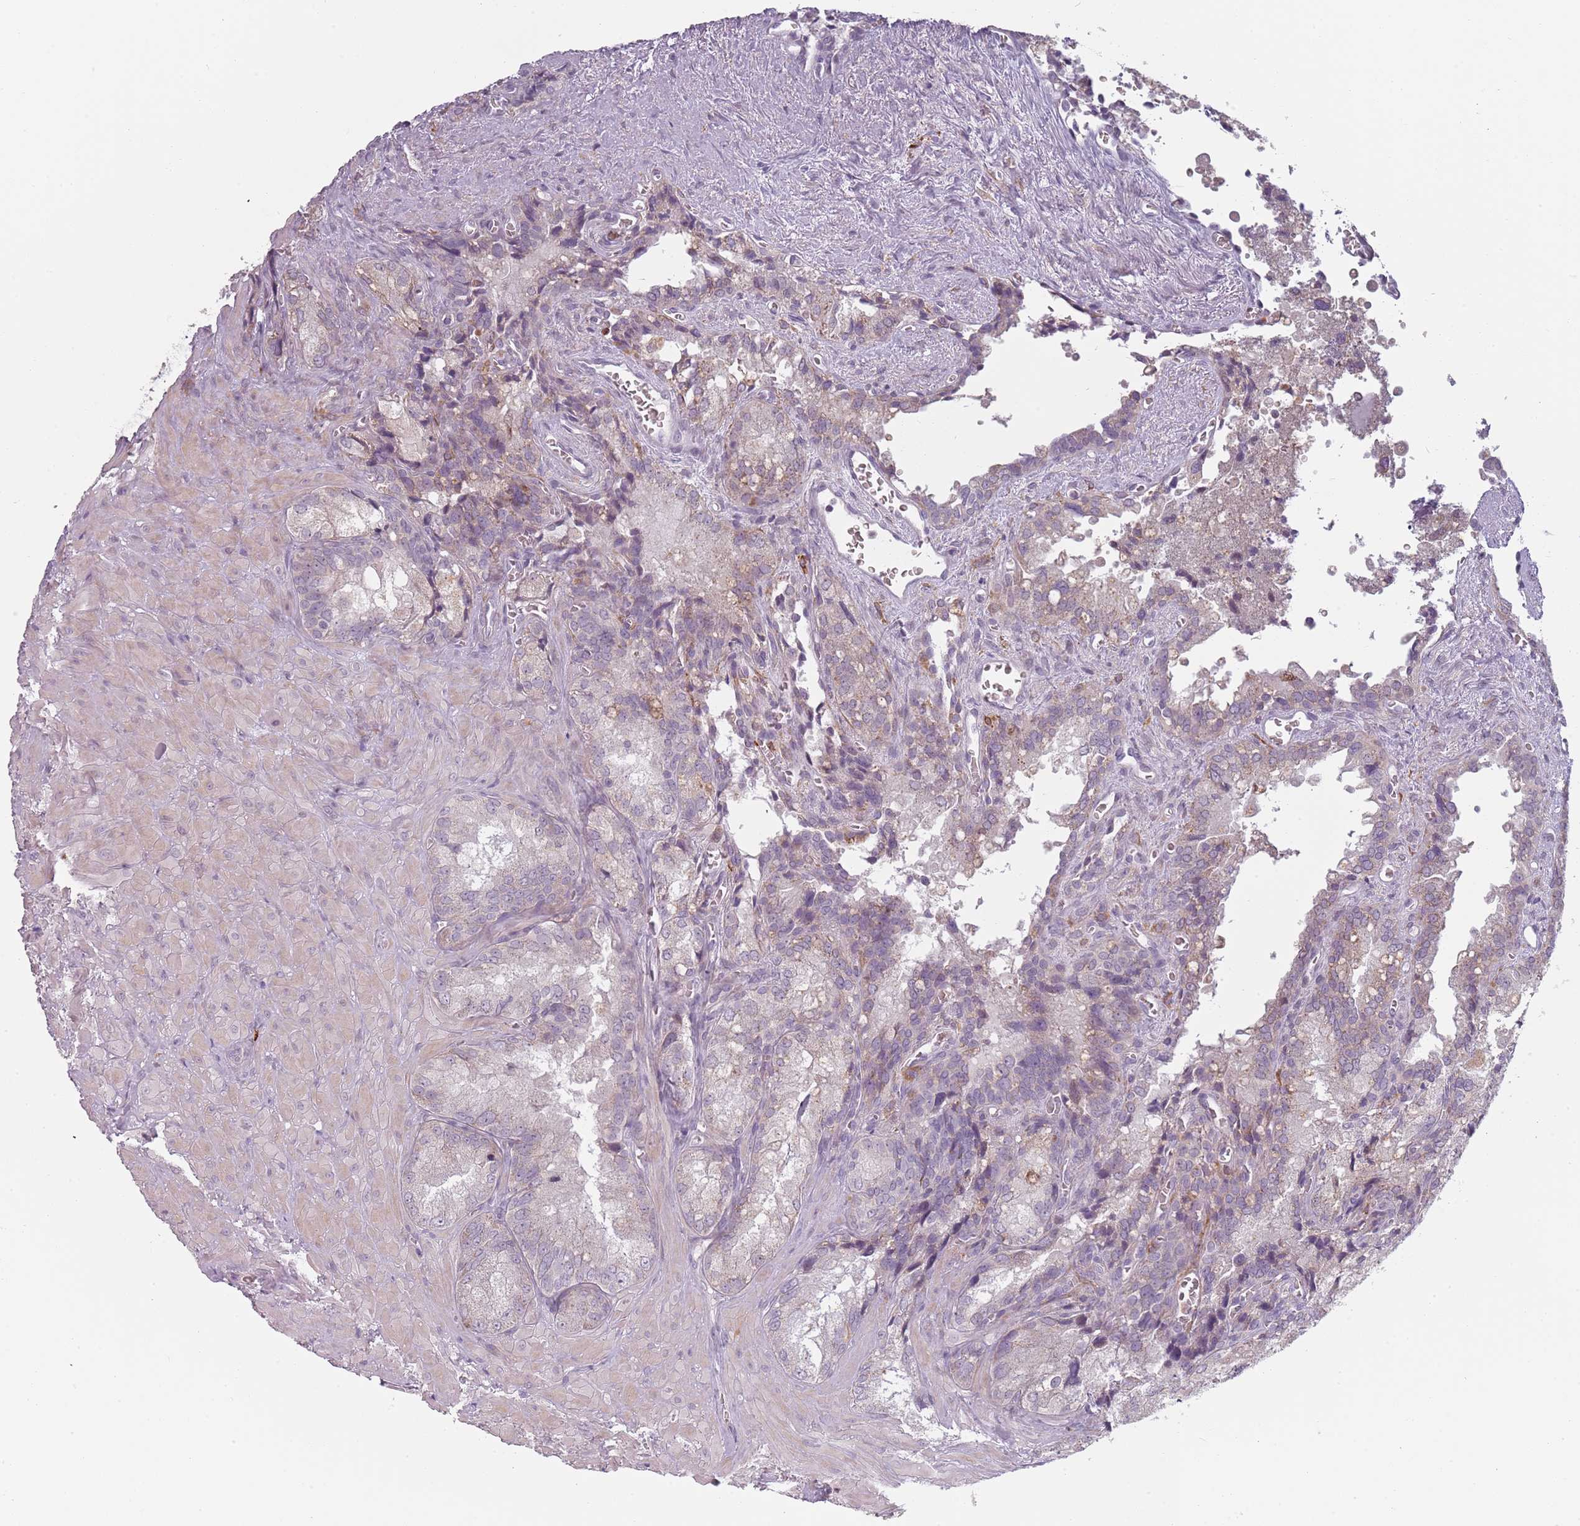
{"staining": {"intensity": "weak", "quantity": "<25%", "location": "cytoplasmic/membranous"}, "tissue": "seminal vesicle", "cell_type": "Glandular cells", "image_type": "normal", "snomed": [{"axis": "morphology", "description": "Normal tissue, NOS"}, {"axis": "topography", "description": "Seminal veicle"}], "caption": "Normal seminal vesicle was stained to show a protein in brown. There is no significant expression in glandular cells. (DAB (3,3'-diaminobenzidine) IHC visualized using brightfield microscopy, high magnification).", "gene": "CC2D2B", "patient": {"sex": "male", "age": 62}}